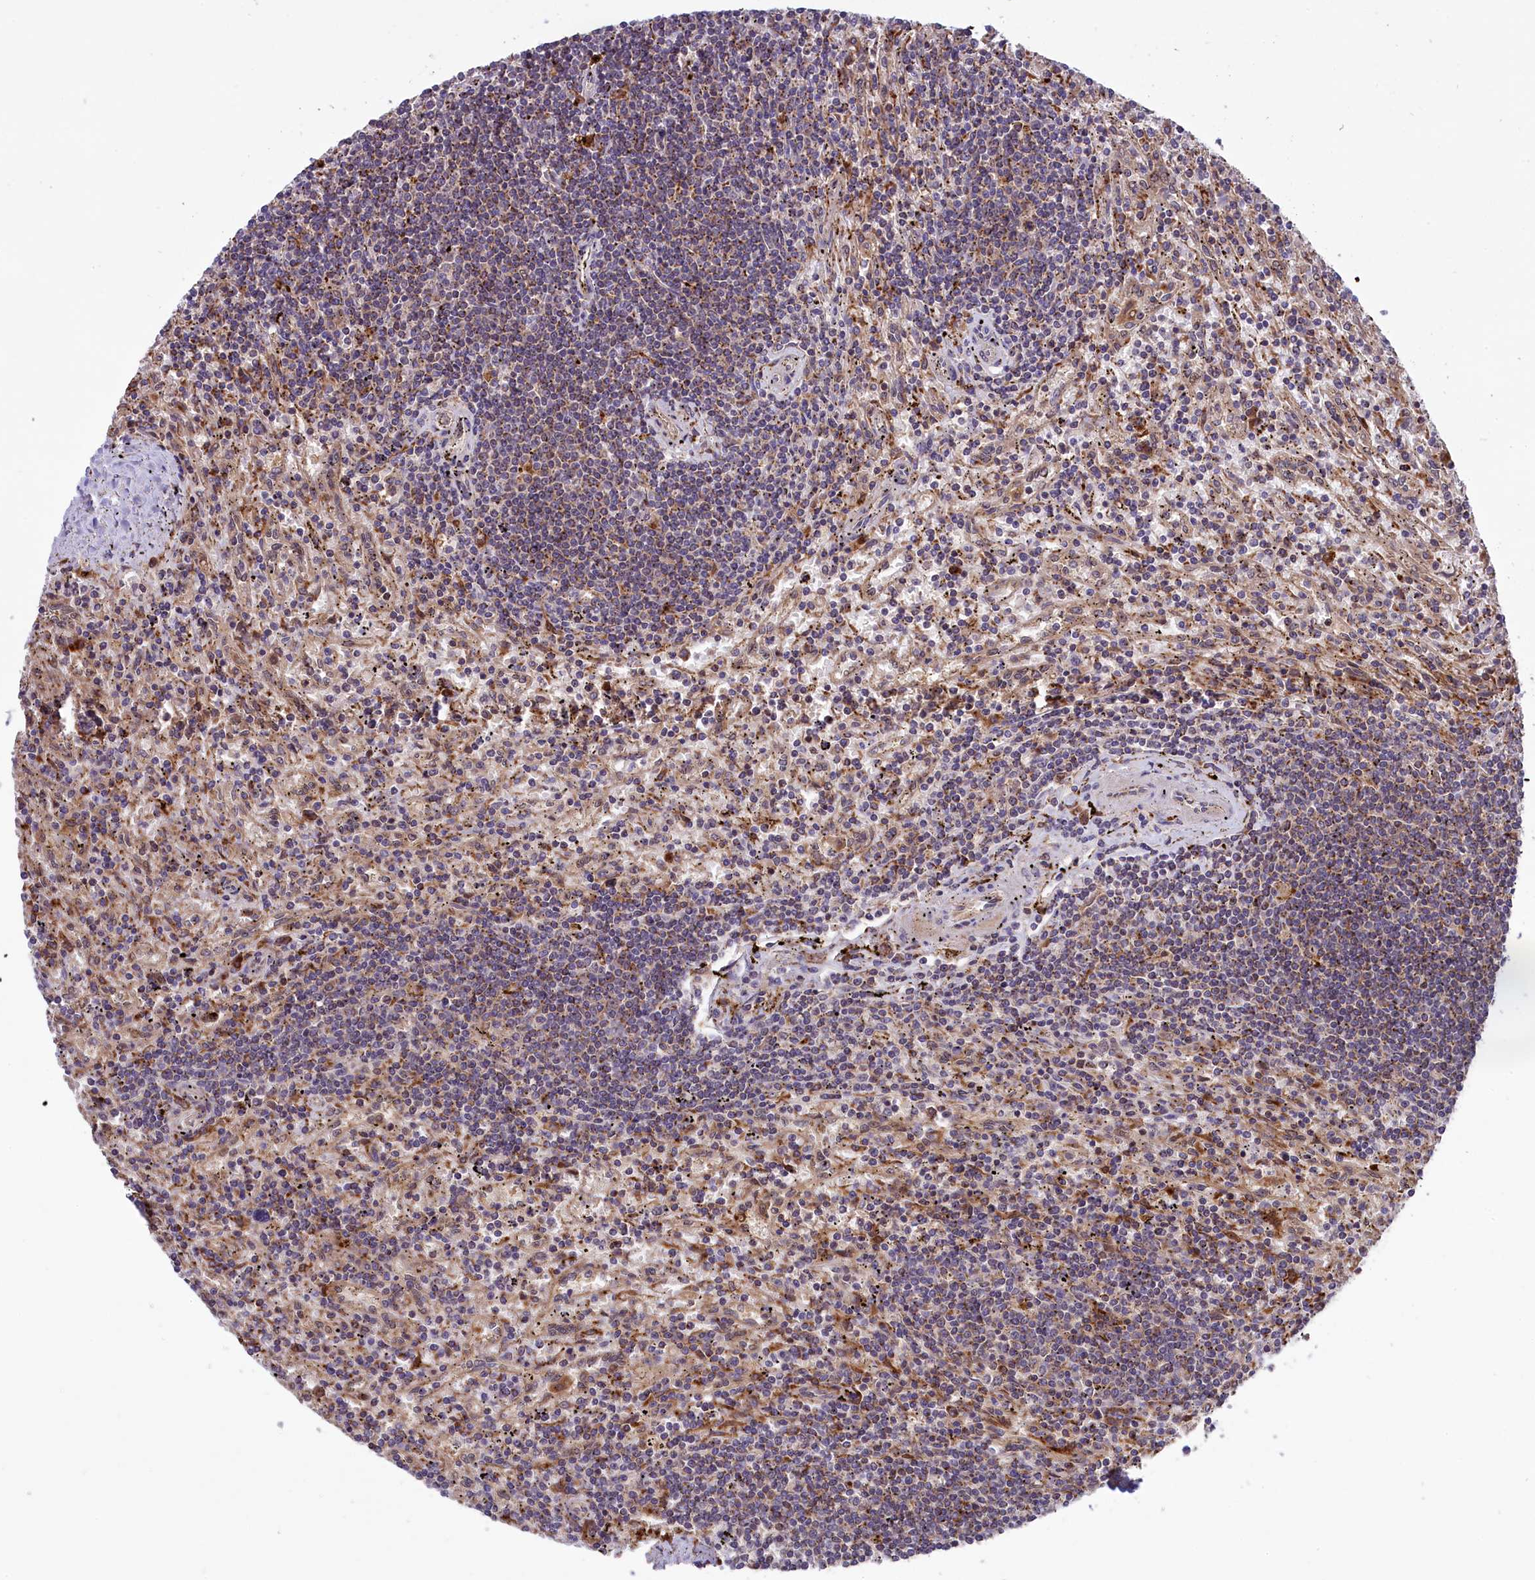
{"staining": {"intensity": "weak", "quantity": "<25%", "location": "cytoplasmic/membranous"}, "tissue": "lymphoma", "cell_type": "Tumor cells", "image_type": "cancer", "snomed": [{"axis": "morphology", "description": "Malignant lymphoma, non-Hodgkin's type, Low grade"}, {"axis": "topography", "description": "Spleen"}], "caption": "Immunohistochemistry micrograph of neoplastic tissue: human lymphoma stained with DAB demonstrates no significant protein expression in tumor cells. The staining is performed using DAB brown chromogen with nuclei counter-stained in using hematoxylin.", "gene": "MAN2B1", "patient": {"sex": "male", "age": 76}}